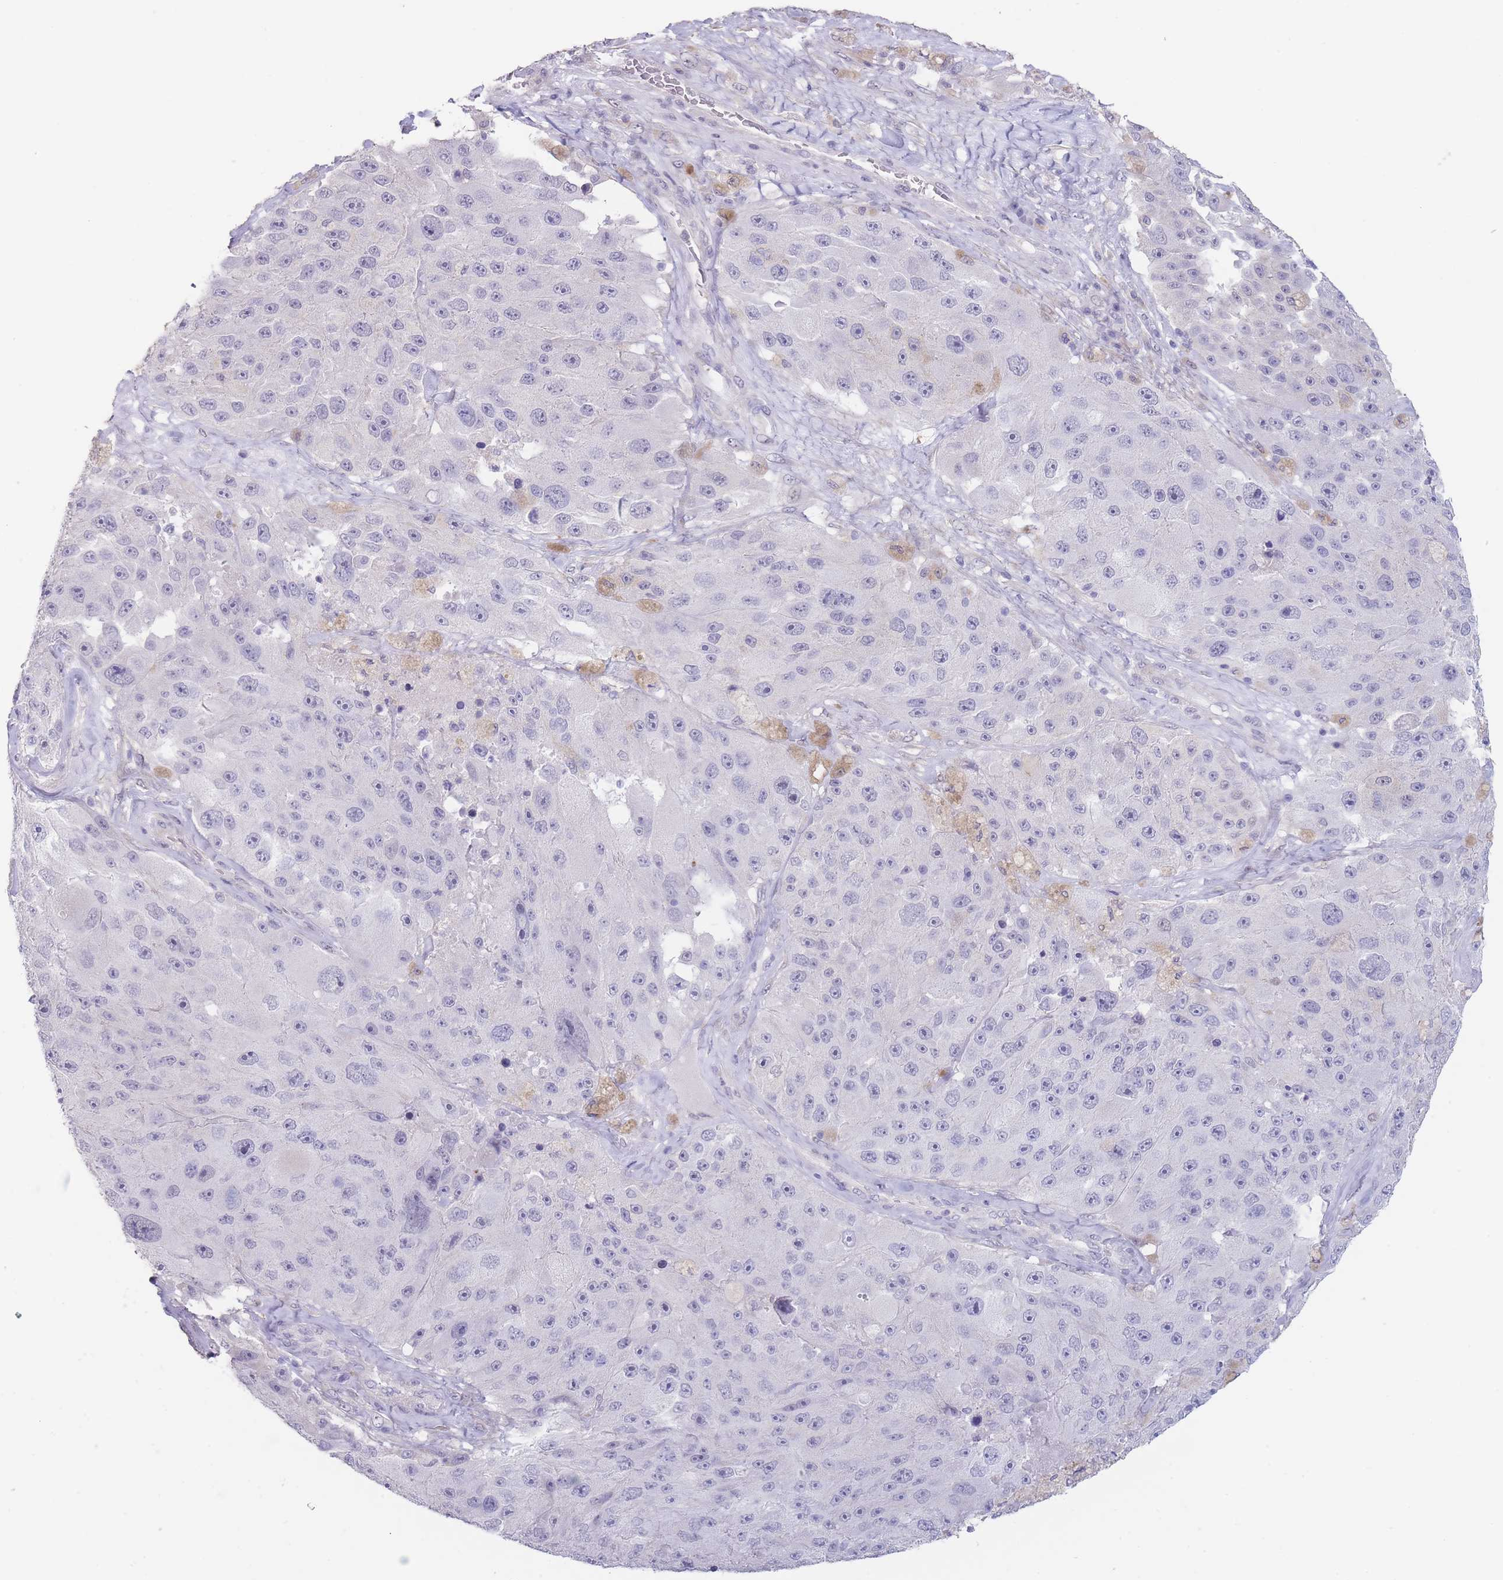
{"staining": {"intensity": "negative", "quantity": "none", "location": "none"}, "tissue": "melanoma", "cell_type": "Tumor cells", "image_type": "cancer", "snomed": [{"axis": "morphology", "description": "Malignant melanoma, Metastatic site"}, {"axis": "topography", "description": "Lymph node"}], "caption": "Immunohistochemistry (IHC) image of neoplastic tissue: human malignant melanoma (metastatic site) stained with DAB (3,3'-diaminobenzidine) shows no significant protein expression in tumor cells.", "gene": "ASAP3", "patient": {"sex": "male", "age": 62}}